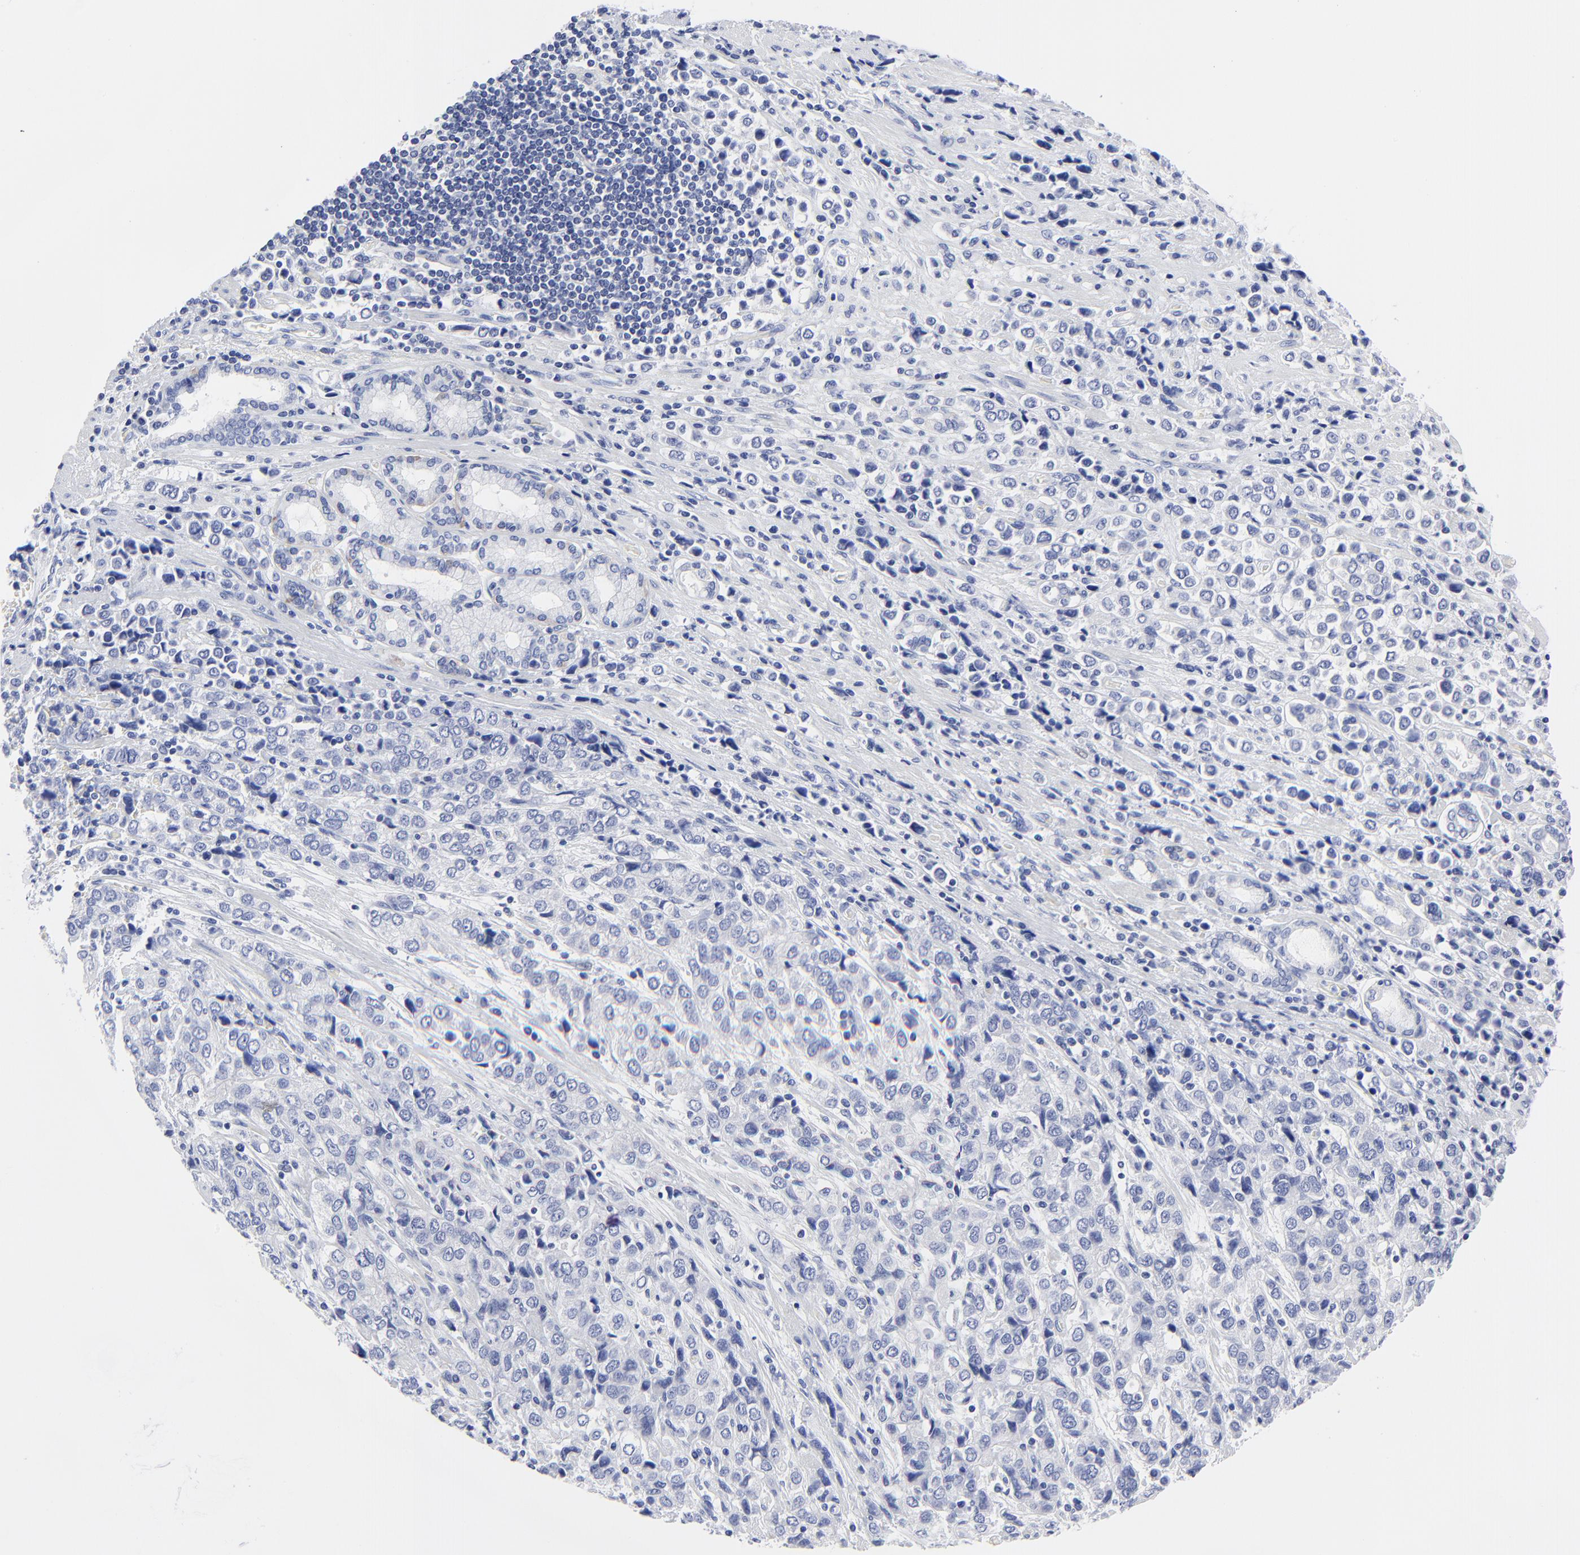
{"staining": {"intensity": "negative", "quantity": "none", "location": "none"}, "tissue": "stomach cancer", "cell_type": "Tumor cells", "image_type": "cancer", "snomed": [{"axis": "morphology", "description": "Adenocarcinoma, NOS"}, {"axis": "topography", "description": "Stomach, upper"}], "caption": "The immunohistochemistry micrograph has no significant positivity in tumor cells of stomach cancer (adenocarcinoma) tissue.", "gene": "PSD3", "patient": {"sex": "male", "age": 76}}